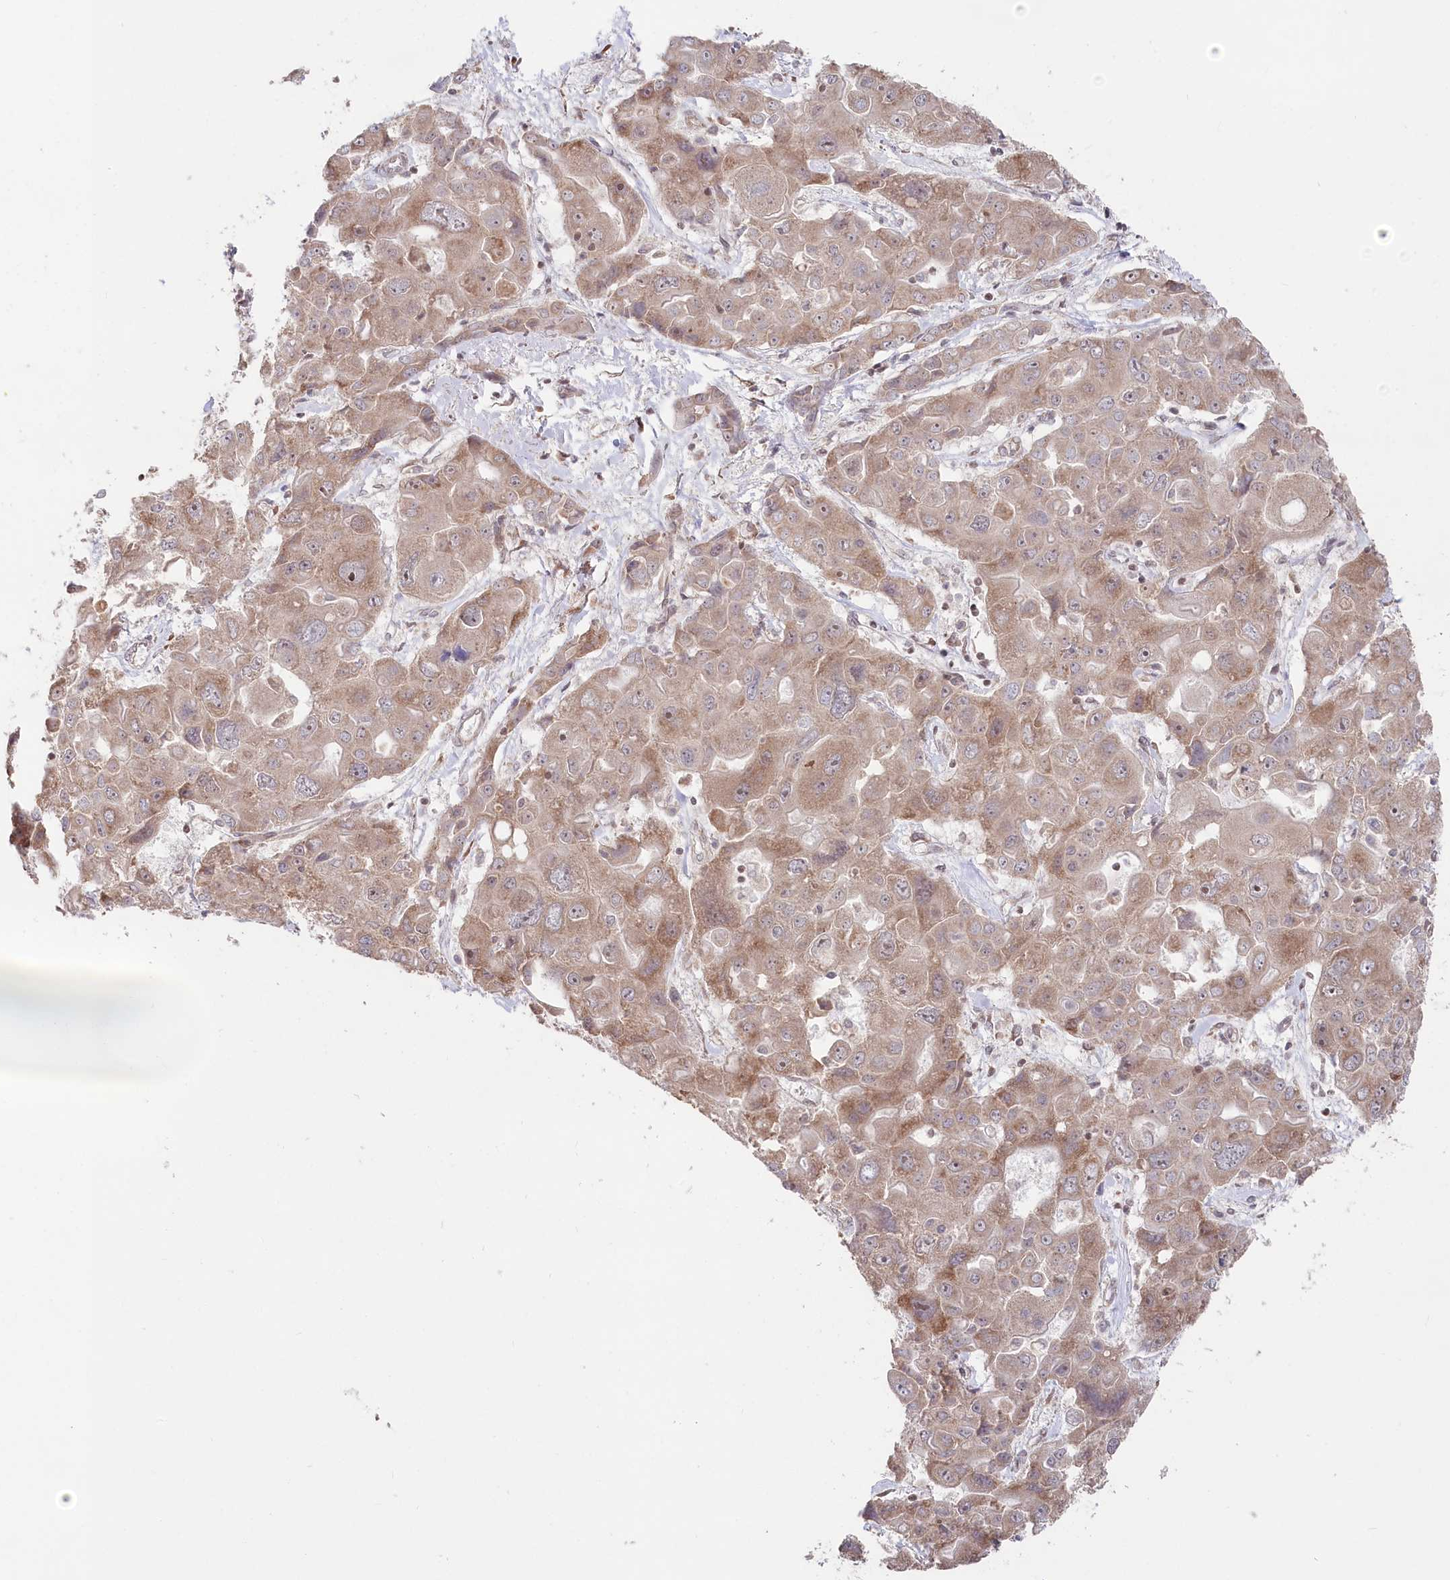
{"staining": {"intensity": "weak", "quantity": ">75%", "location": "cytoplasmic/membranous"}, "tissue": "liver cancer", "cell_type": "Tumor cells", "image_type": "cancer", "snomed": [{"axis": "morphology", "description": "Cholangiocarcinoma"}, {"axis": "topography", "description": "Liver"}], "caption": "Tumor cells exhibit low levels of weak cytoplasmic/membranous positivity in approximately >75% of cells in human liver cancer (cholangiocarcinoma). The staining was performed using DAB, with brown indicating positive protein expression. Nuclei are stained blue with hematoxylin.", "gene": "CGGBP1", "patient": {"sex": "male", "age": 67}}